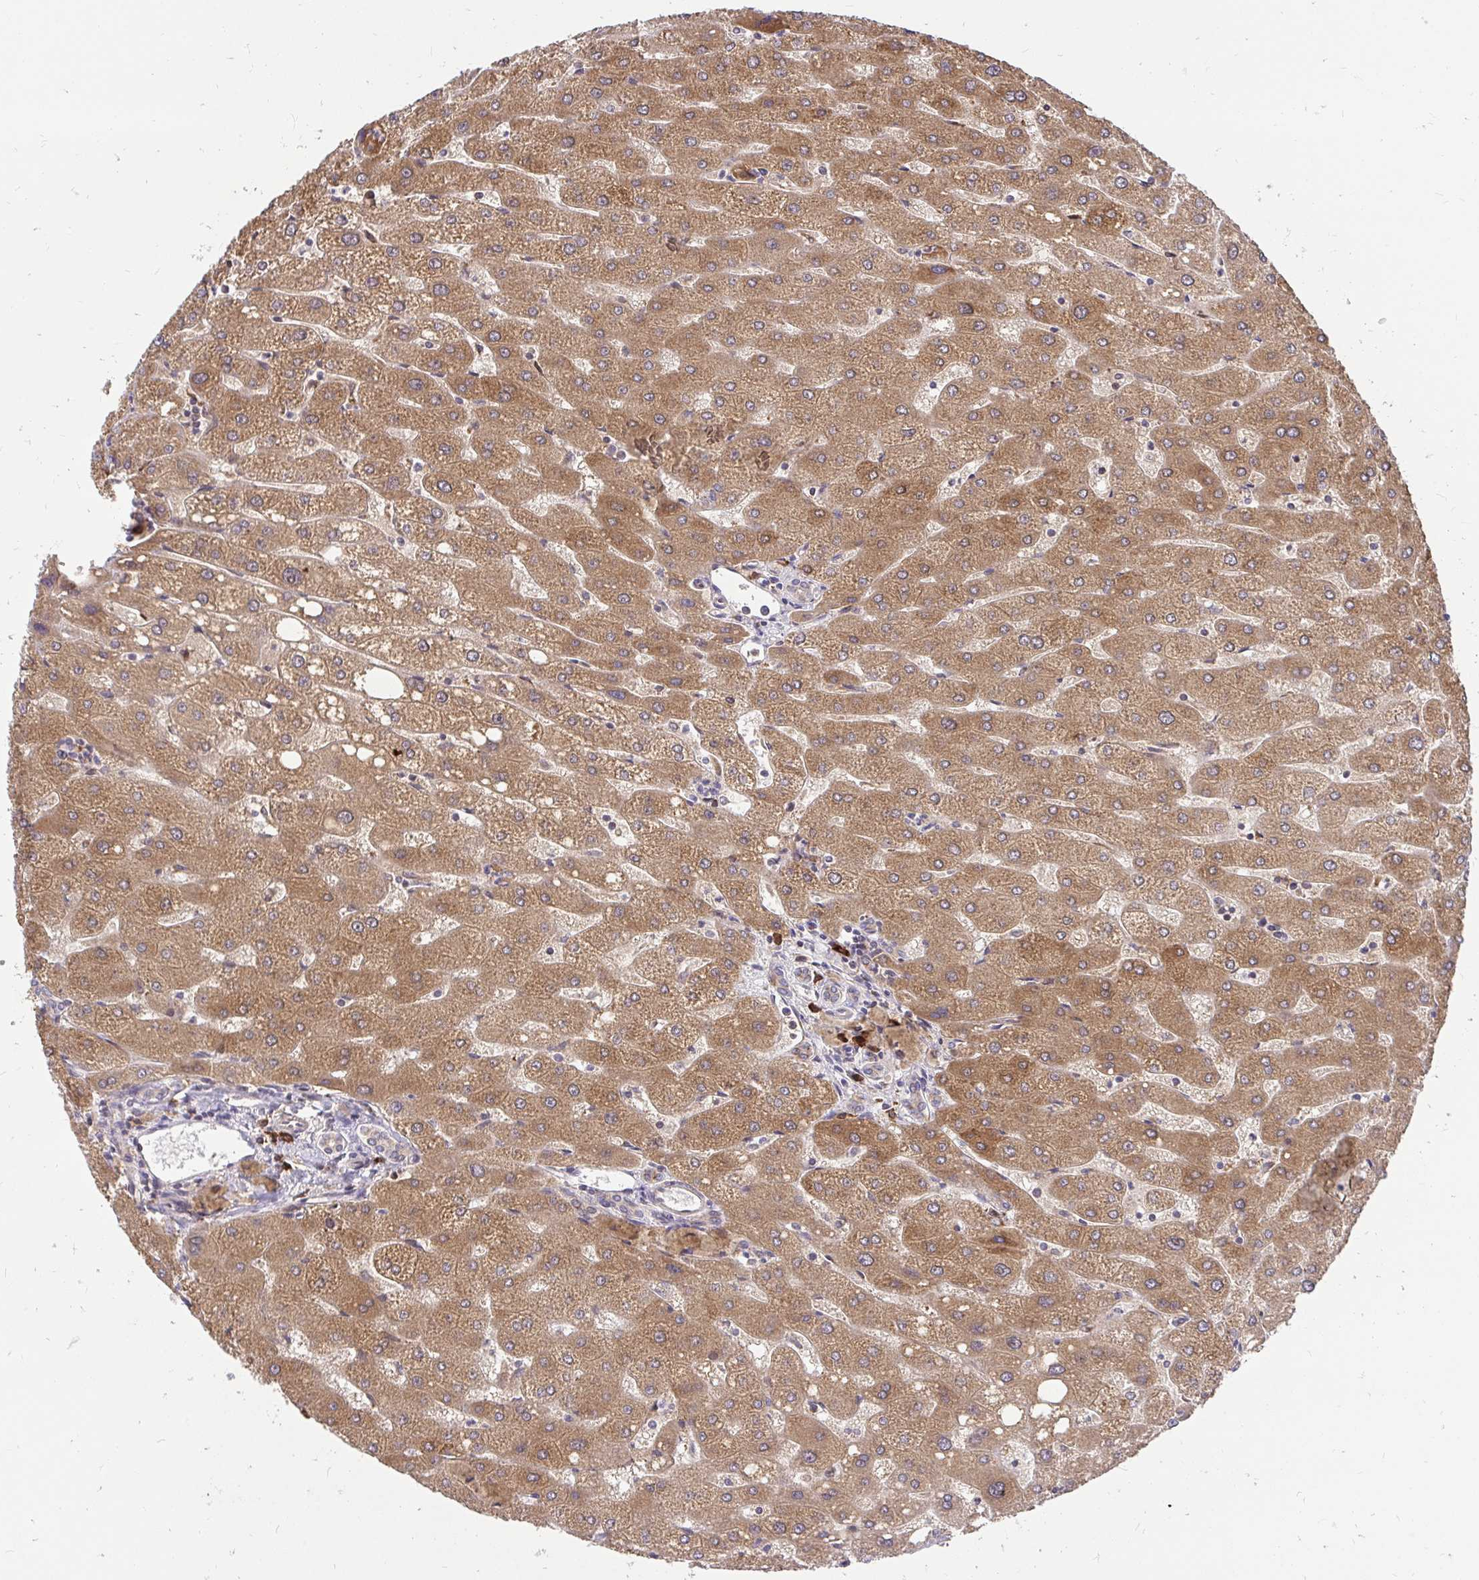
{"staining": {"intensity": "weak", "quantity": "25%-75%", "location": "cytoplasmic/membranous"}, "tissue": "liver", "cell_type": "Cholangiocytes", "image_type": "normal", "snomed": [{"axis": "morphology", "description": "Normal tissue, NOS"}, {"axis": "topography", "description": "Liver"}], "caption": "Liver stained for a protein (brown) shows weak cytoplasmic/membranous positive expression in about 25%-75% of cholangiocytes.", "gene": "NAALAD2", "patient": {"sex": "male", "age": 67}}